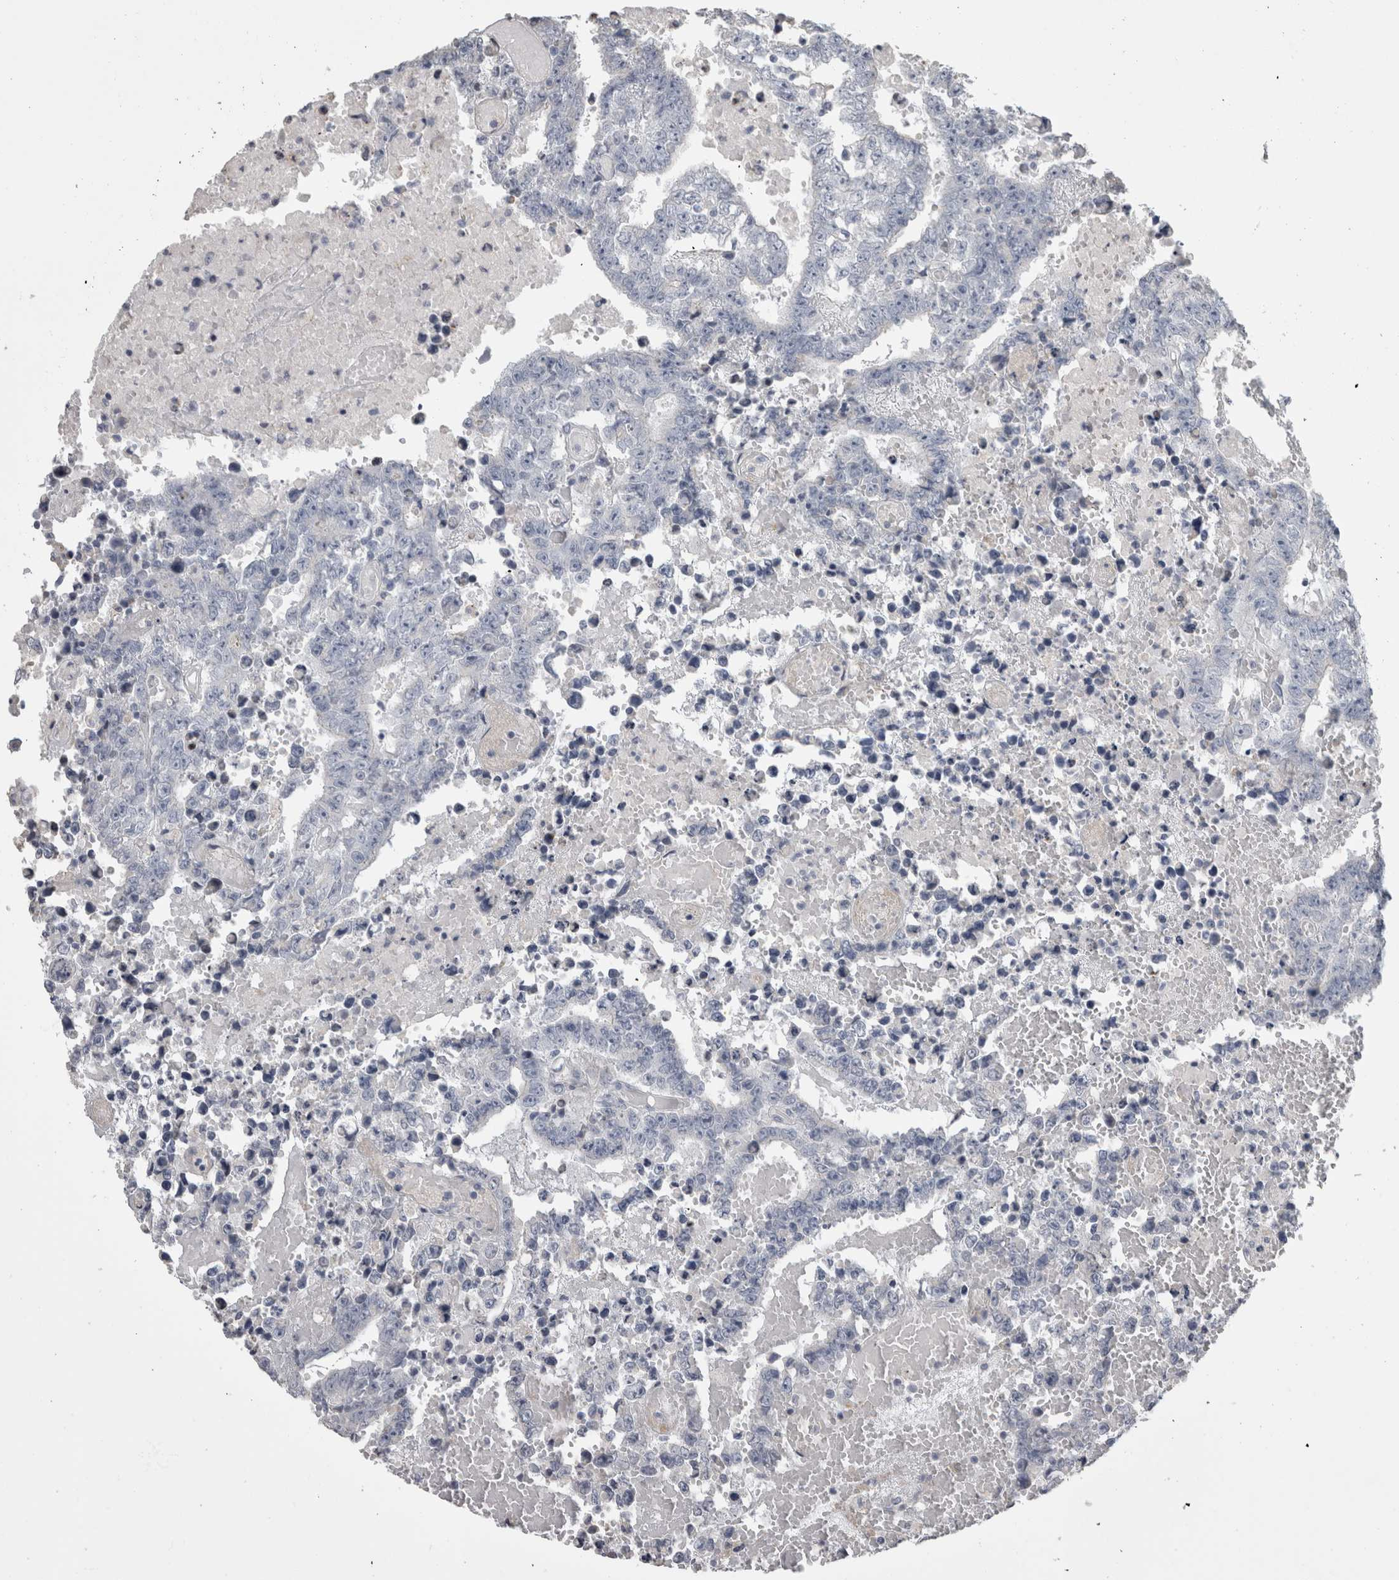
{"staining": {"intensity": "negative", "quantity": "none", "location": "none"}, "tissue": "testis cancer", "cell_type": "Tumor cells", "image_type": "cancer", "snomed": [{"axis": "morphology", "description": "Carcinoma, Embryonal, NOS"}, {"axis": "topography", "description": "Testis"}], "caption": "A histopathology image of testis embryonal carcinoma stained for a protein exhibits no brown staining in tumor cells. (Brightfield microscopy of DAB (3,3'-diaminobenzidine) IHC at high magnification).", "gene": "IL33", "patient": {"sex": "male", "age": 25}}